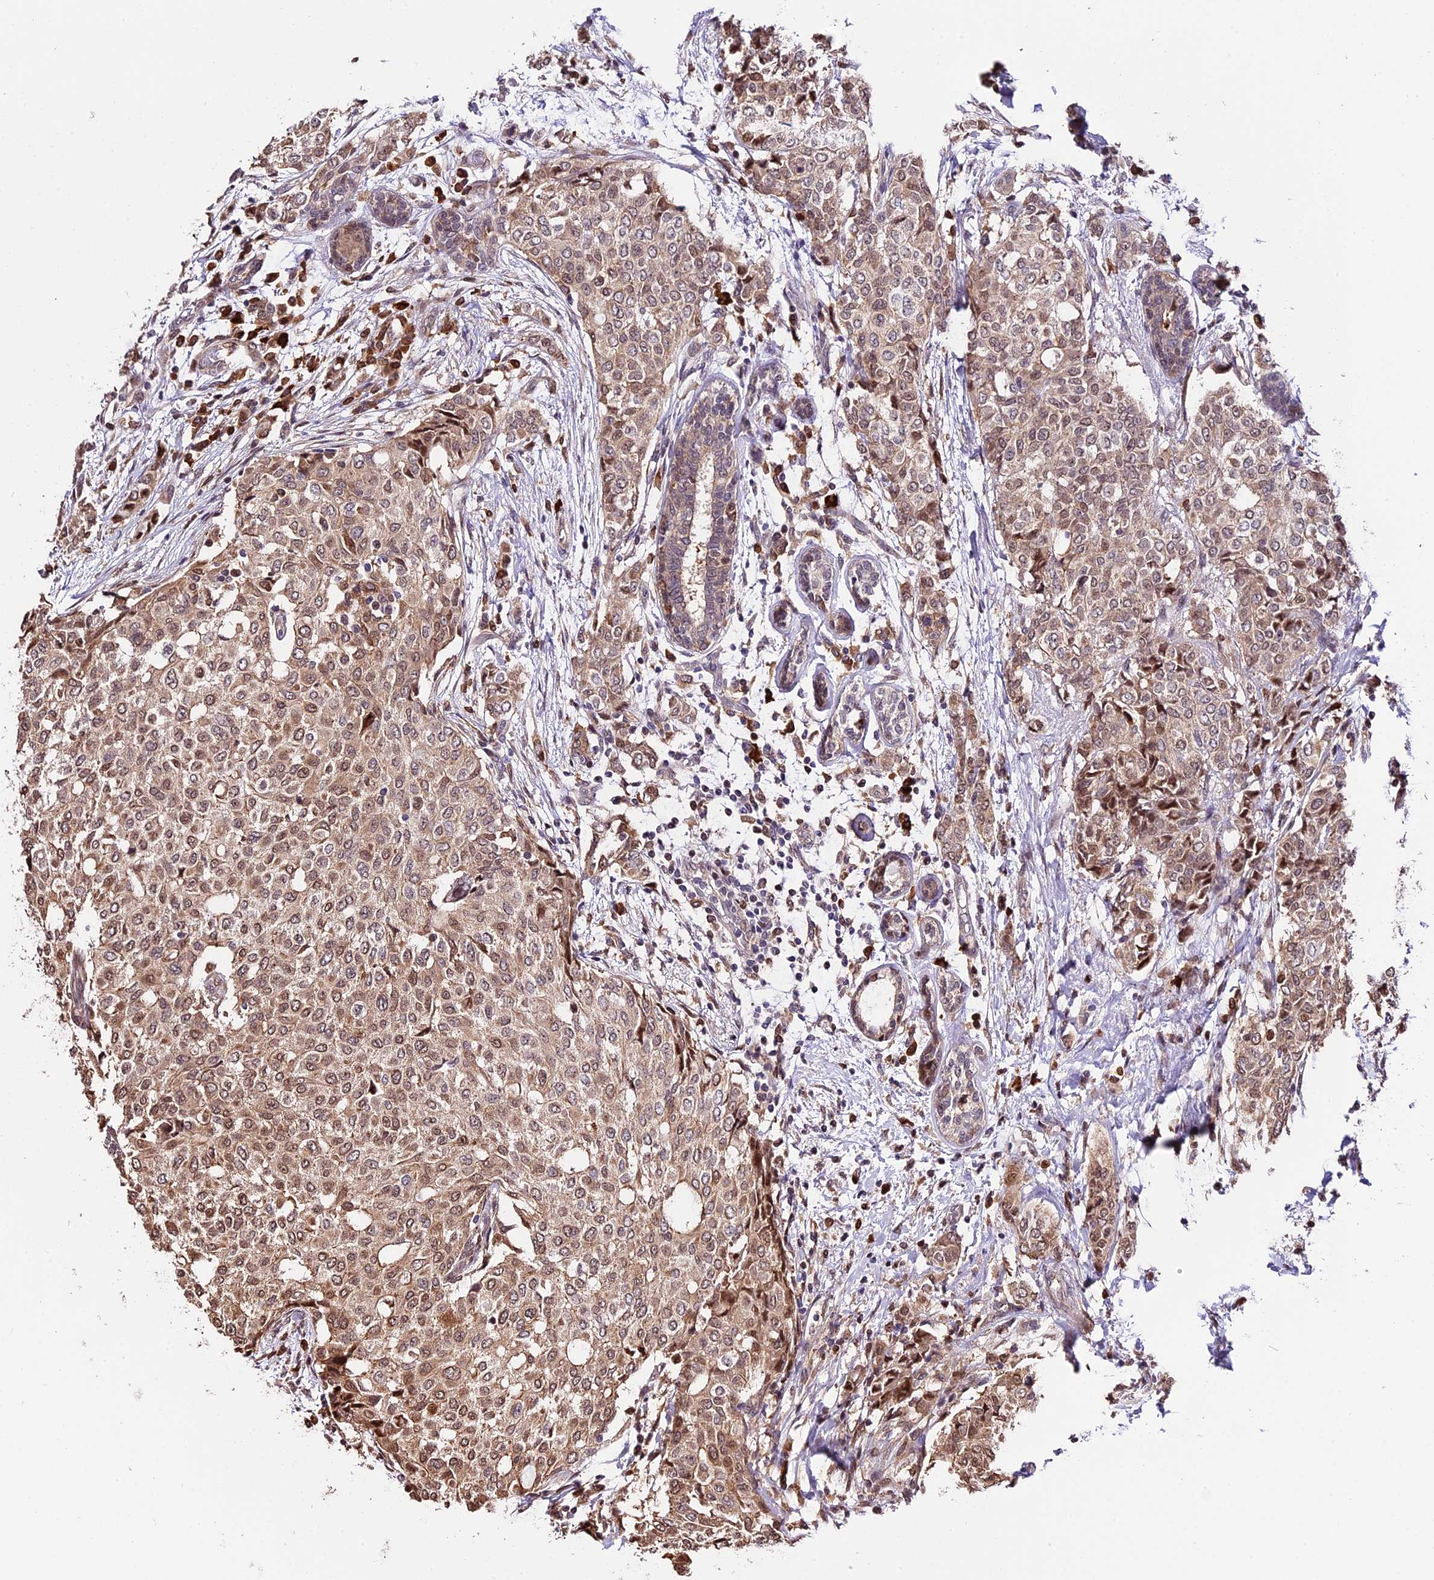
{"staining": {"intensity": "moderate", "quantity": ">75%", "location": "cytoplasmic/membranous,nuclear"}, "tissue": "breast cancer", "cell_type": "Tumor cells", "image_type": "cancer", "snomed": [{"axis": "morphology", "description": "Lobular carcinoma"}, {"axis": "topography", "description": "Breast"}], "caption": "A high-resolution photomicrograph shows immunohistochemistry staining of breast lobular carcinoma, which displays moderate cytoplasmic/membranous and nuclear staining in about >75% of tumor cells.", "gene": "HERPUD1", "patient": {"sex": "female", "age": 51}}